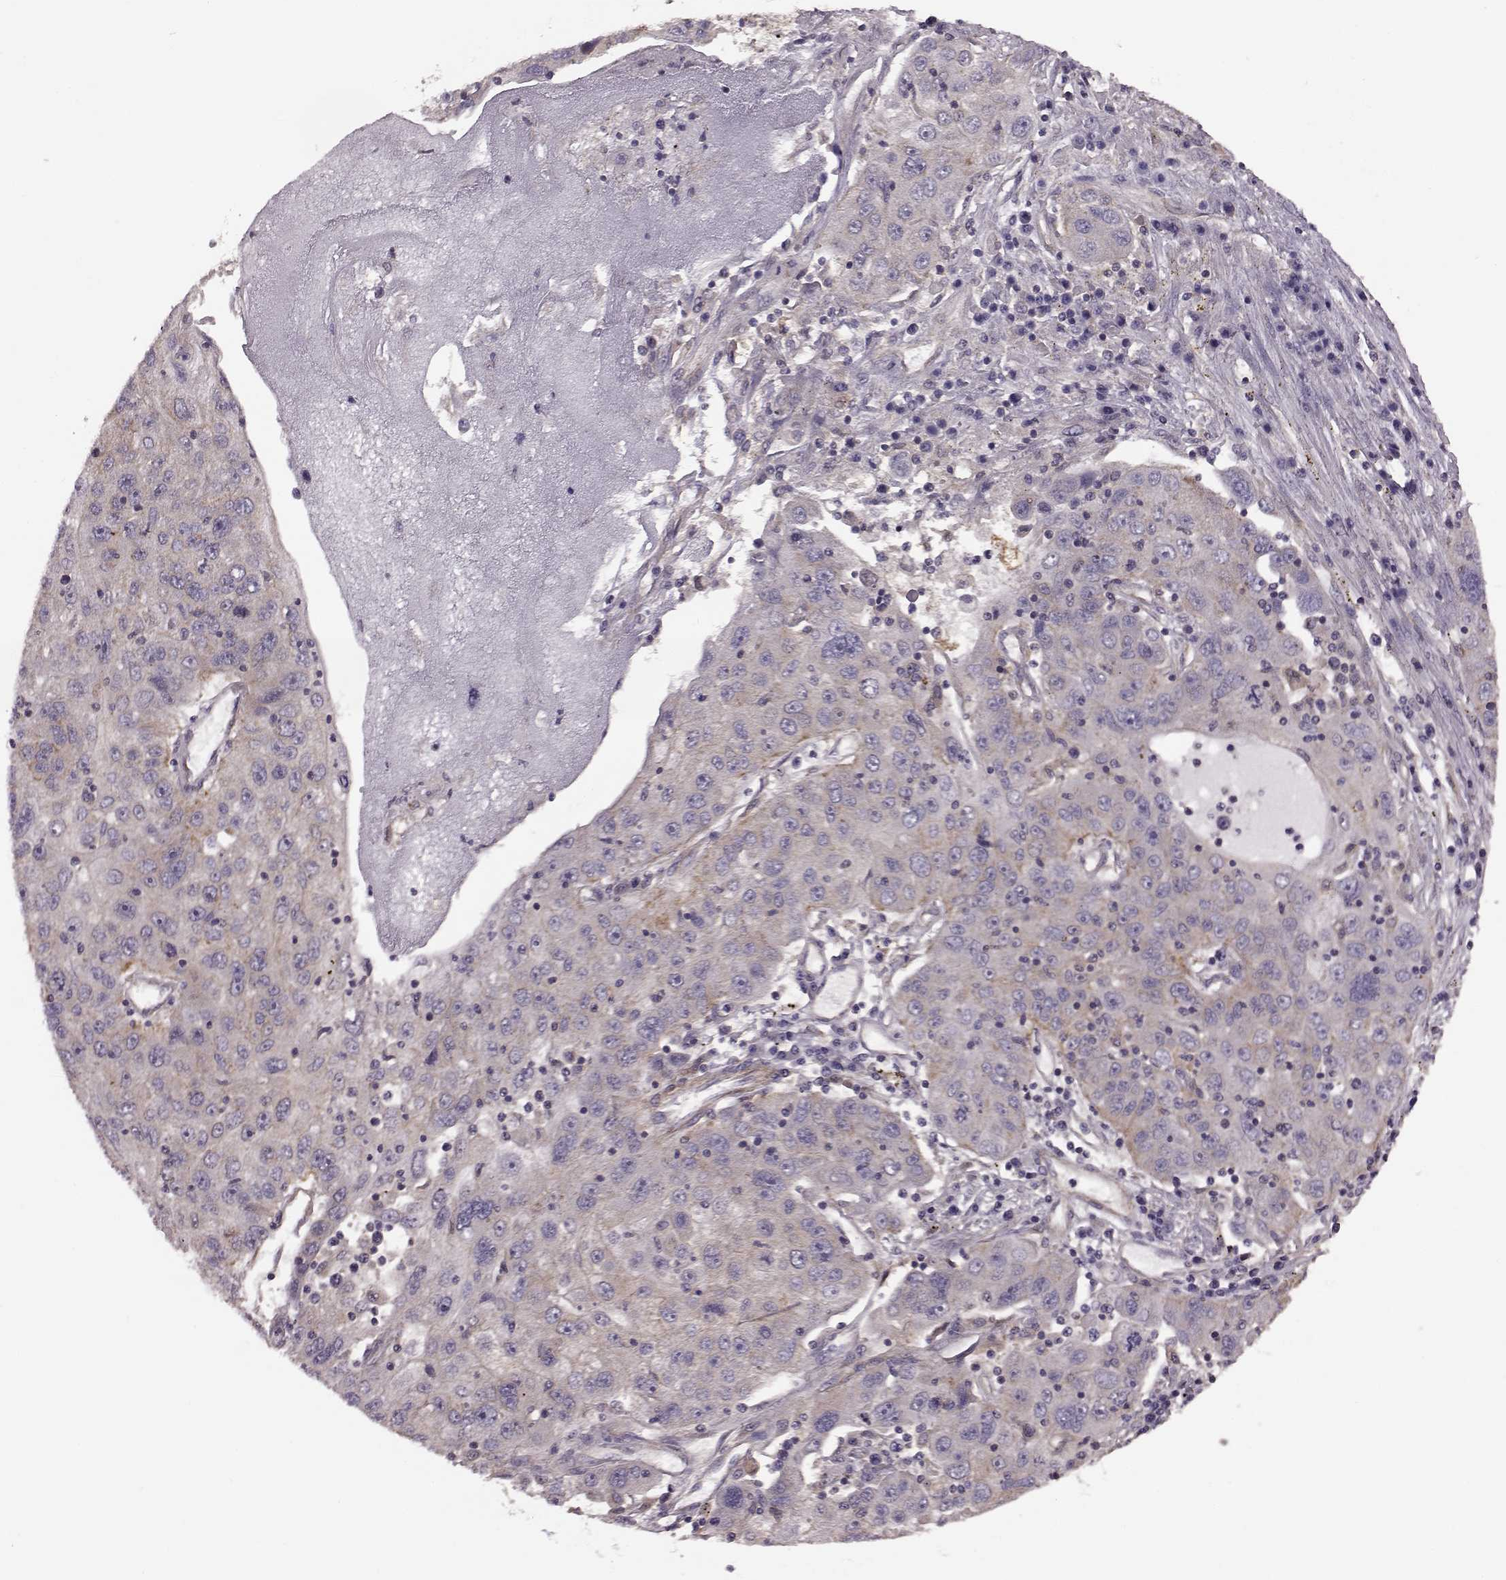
{"staining": {"intensity": "weak", "quantity": ">75%", "location": "cytoplasmic/membranous"}, "tissue": "stomach cancer", "cell_type": "Tumor cells", "image_type": "cancer", "snomed": [{"axis": "morphology", "description": "Adenocarcinoma, NOS"}, {"axis": "topography", "description": "Stomach"}], "caption": "Immunohistochemical staining of stomach cancer demonstrates low levels of weak cytoplasmic/membranous protein staining in approximately >75% of tumor cells.", "gene": "FNIP2", "patient": {"sex": "male", "age": 56}}